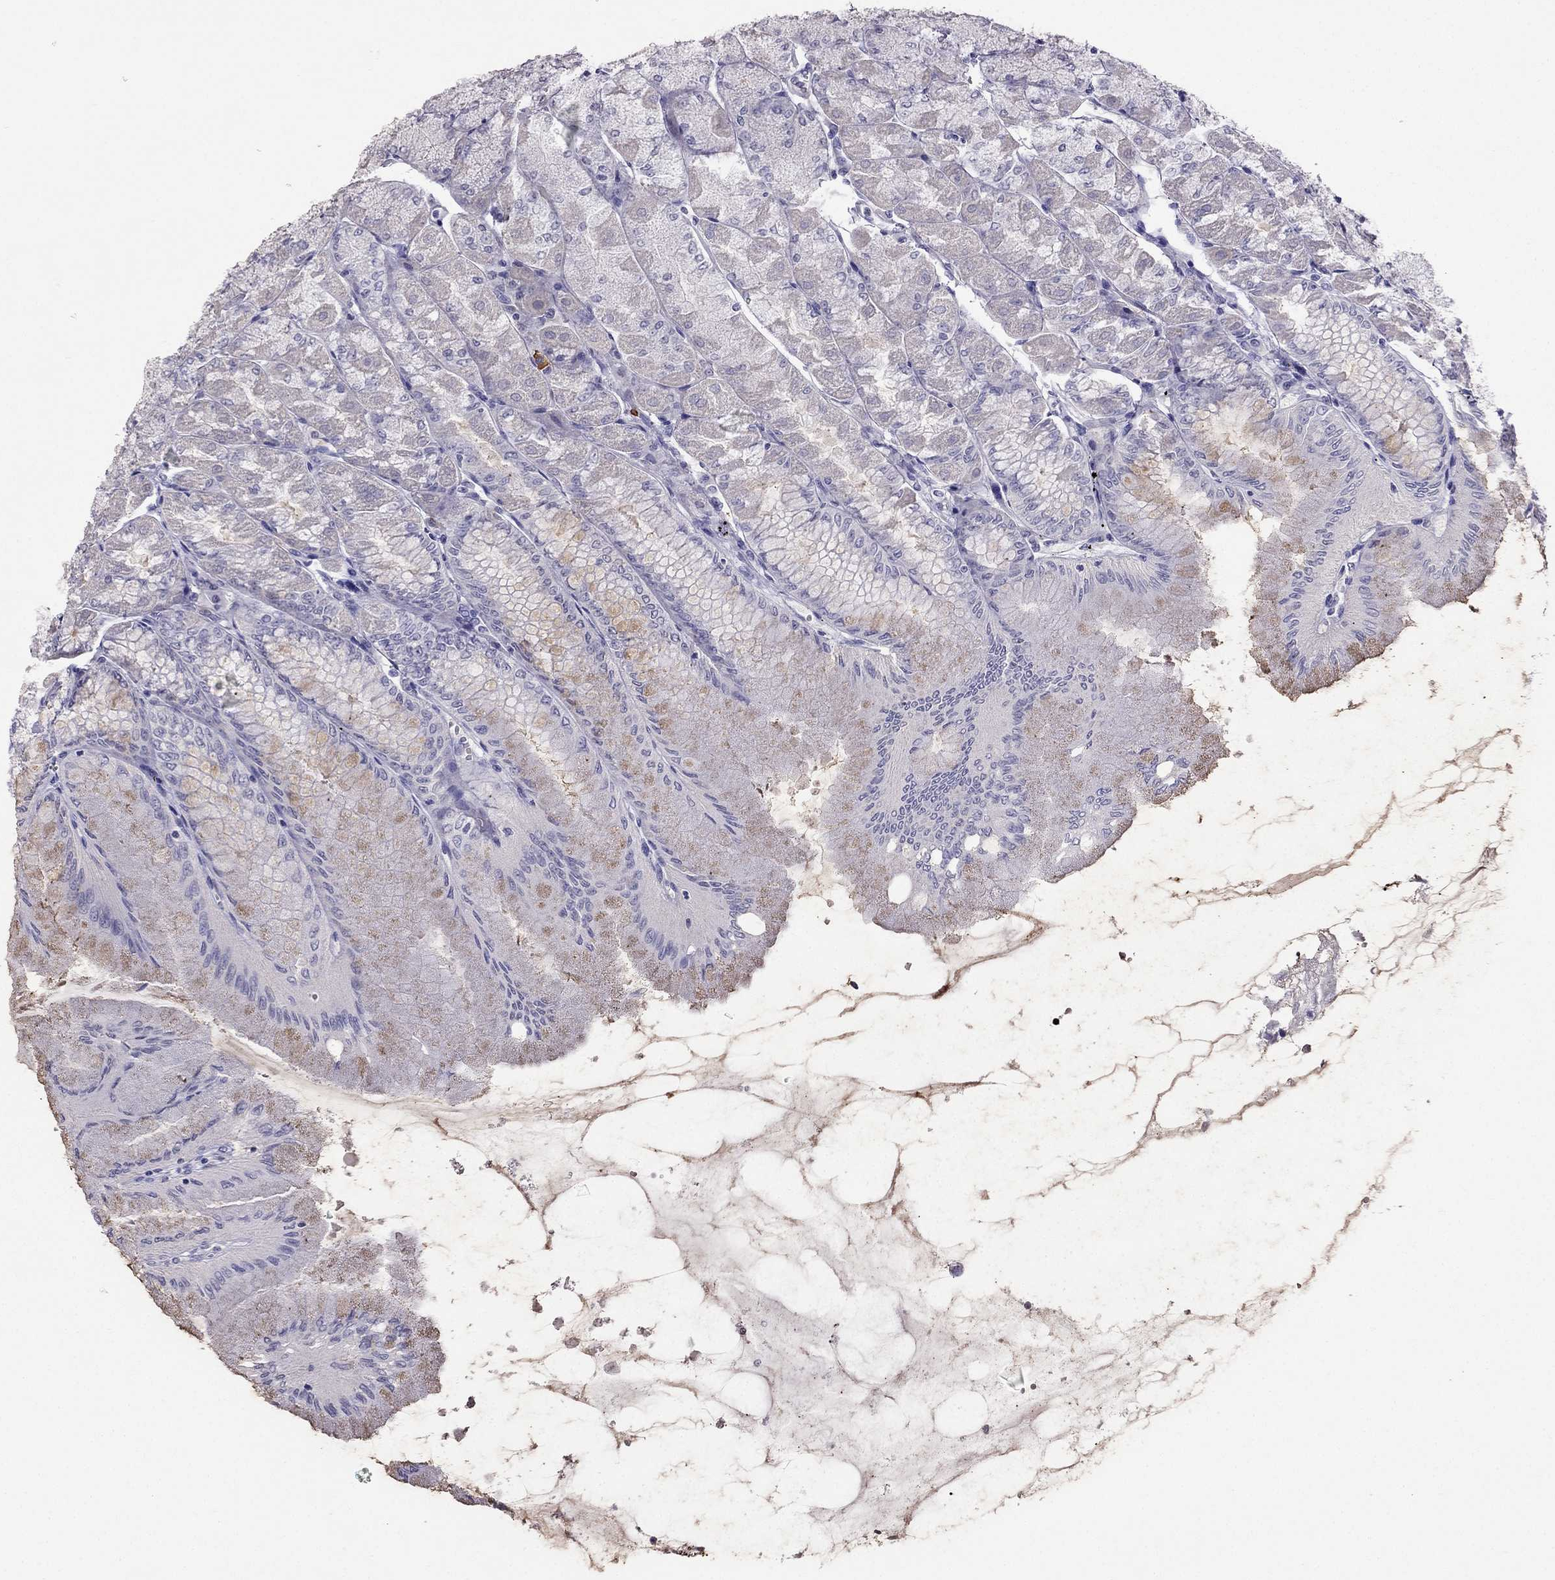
{"staining": {"intensity": "moderate", "quantity": "<25%", "location": "cytoplasmic/membranous"}, "tissue": "stomach", "cell_type": "Glandular cells", "image_type": "normal", "snomed": [{"axis": "morphology", "description": "Normal tissue, NOS"}, {"axis": "topography", "description": "Stomach, upper"}], "caption": "Immunohistochemical staining of benign human stomach reveals <25% levels of moderate cytoplasmic/membranous protein positivity in approximately <25% of glandular cells. The protein of interest is shown in brown color, while the nuclei are stained blue.", "gene": "ARID3A", "patient": {"sex": "male", "age": 60}}